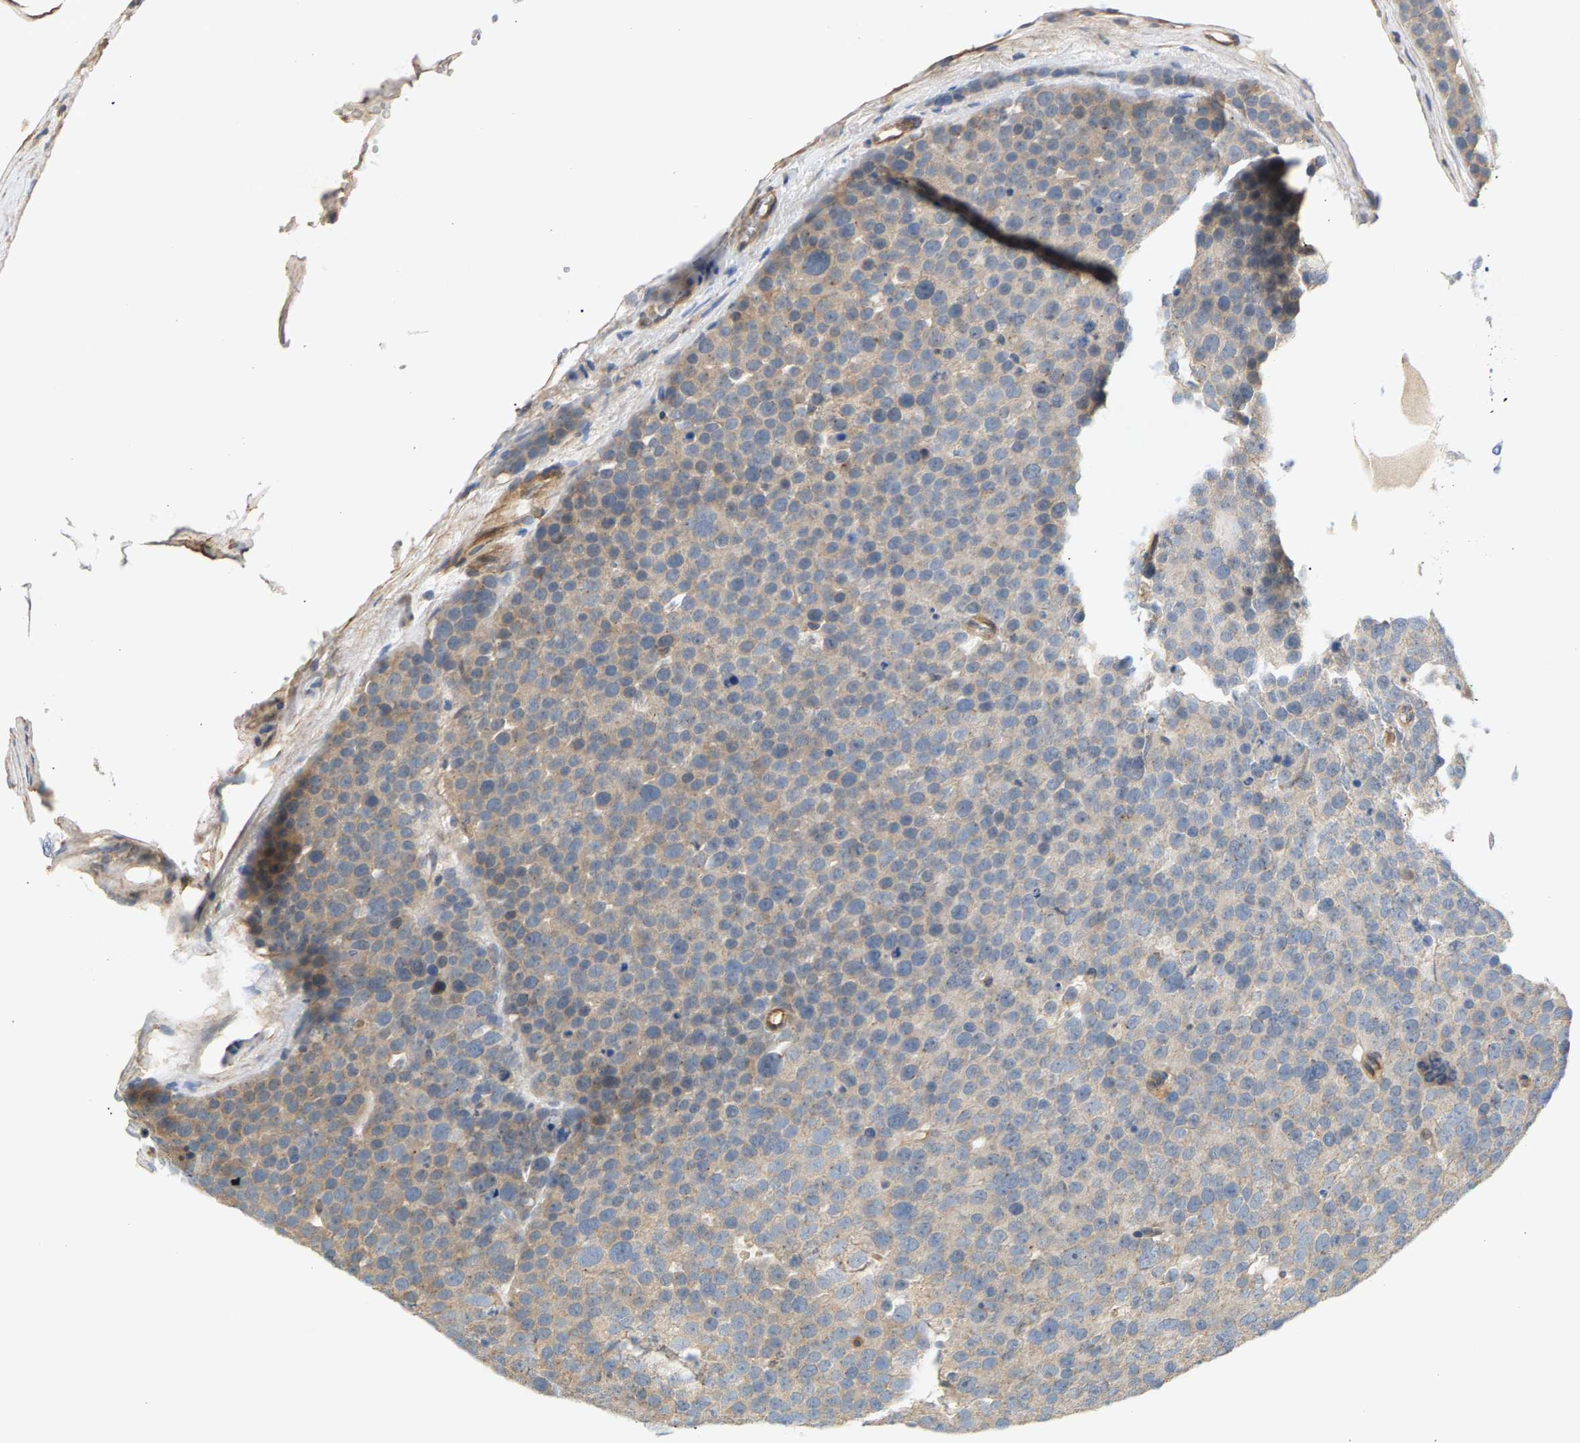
{"staining": {"intensity": "weak", "quantity": "25%-75%", "location": "cytoplasmic/membranous"}, "tissue": "testis cancer", "cell_type": "Tumor cells", "image_type": "cancer", "snomed": [{"axis": "morphology", "description": "Seminoma, NOS"}, {"axis": "topography", "description": "Testis"}], "caption": "DAB immunohistochemical staining of seminoma (testis) shows weak cytoplasmic/membranous protein staining in approximately 25%-75% of tumor cells. (DAB (3,3'-diaminobenzidine) = brown stain, brightfield microscopy at high magnification).", "gene": "KRTAP27-1", "patient": {"sex": "male", "age": 71}}